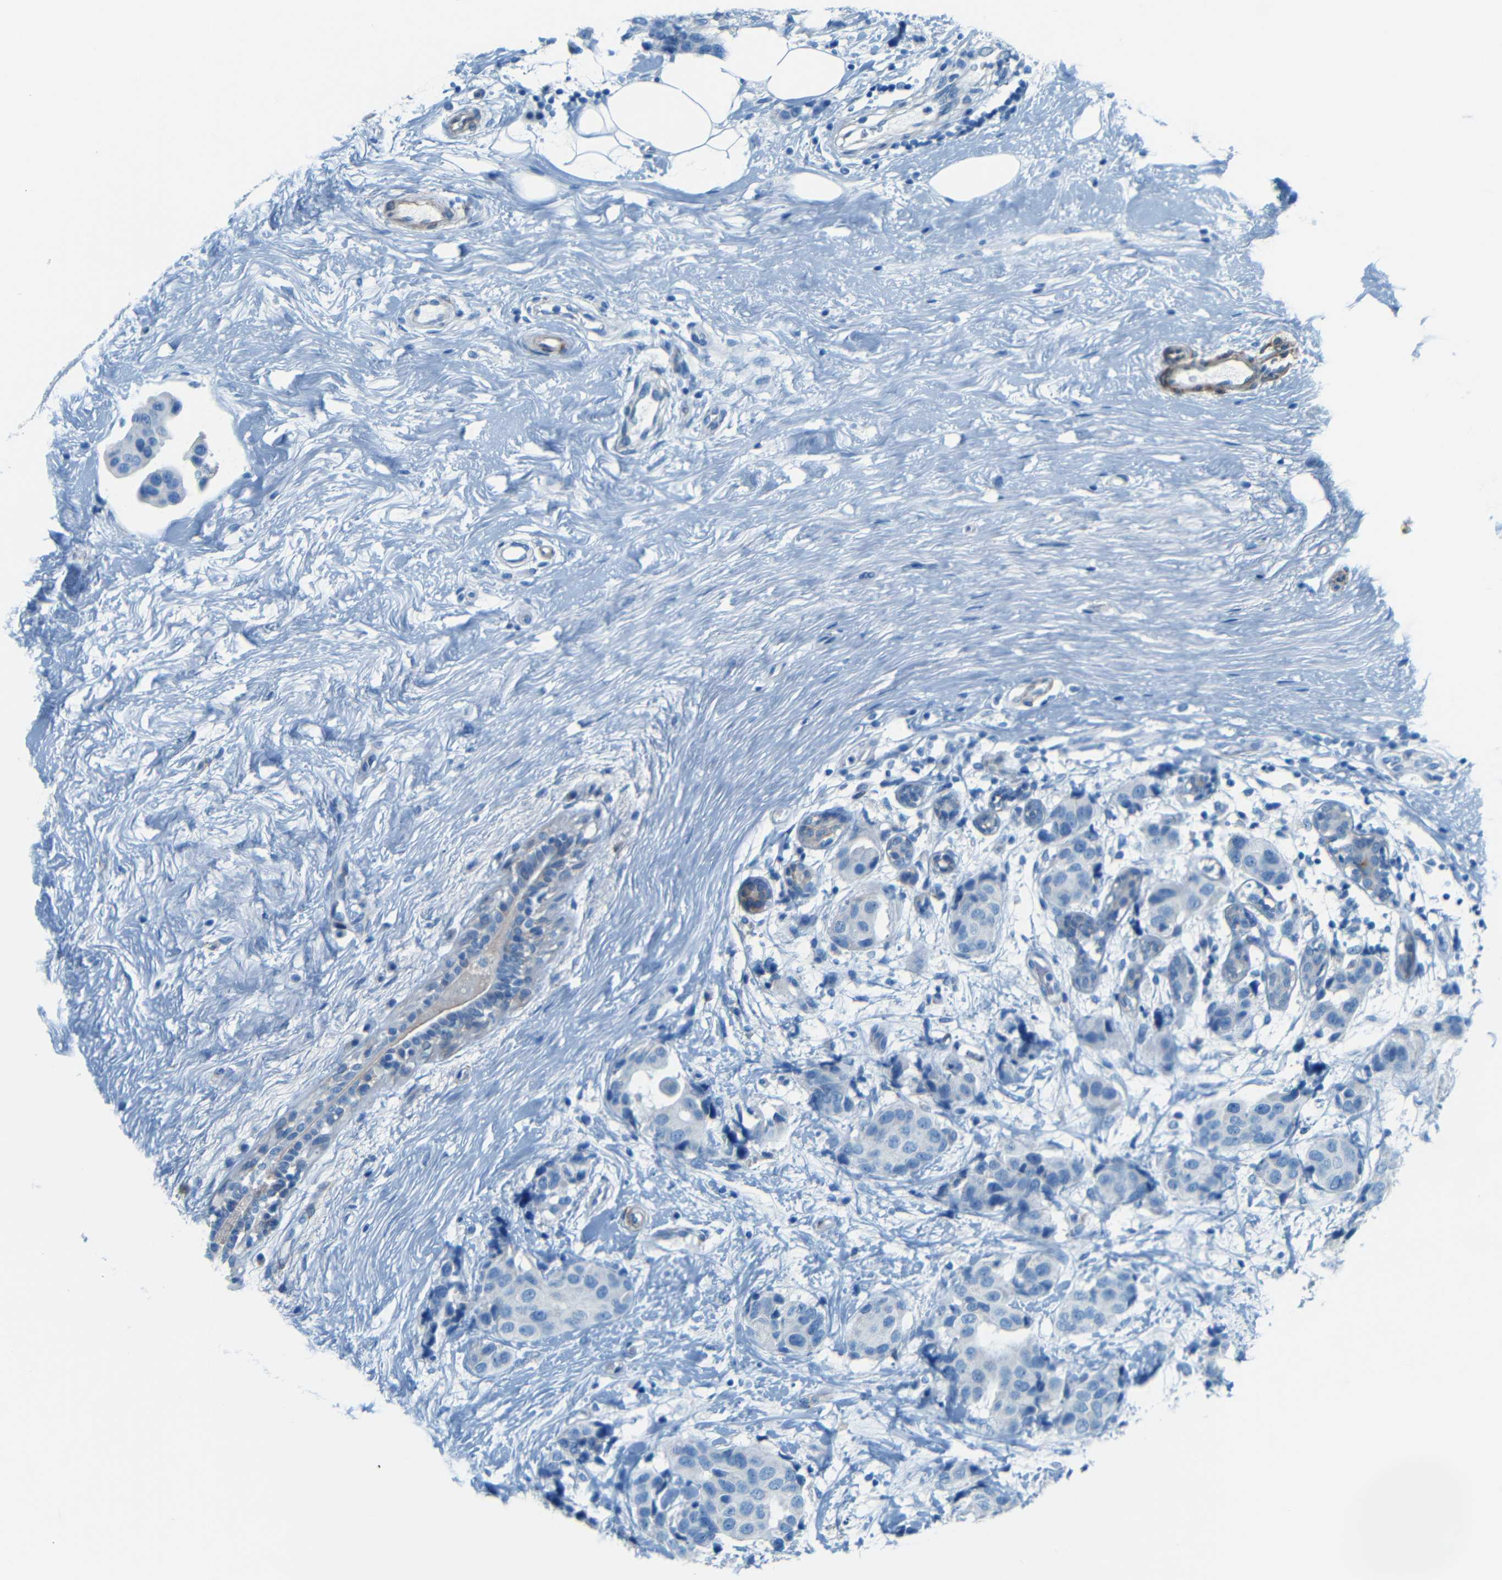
{"staining": {"intensity": "negative", "quantity": "none", "location": "none"}, "tissue": "breast cancer", "cell_type": "Tumor cells", "image_type": "cancer", "snomed": [{"axis": "morphology", "description": "Normal tissue, NOS"}, {"axis": "morphology", "description": "Duct carcinoma"}, {"axis": "topography", "description": "Breast"}], "caption": "An image of human invasive ductal carcinoma (breast) is negative for staining in tumor cells.", "gene": "MAP2", "patient": {"sex": "female", "age": 39}}